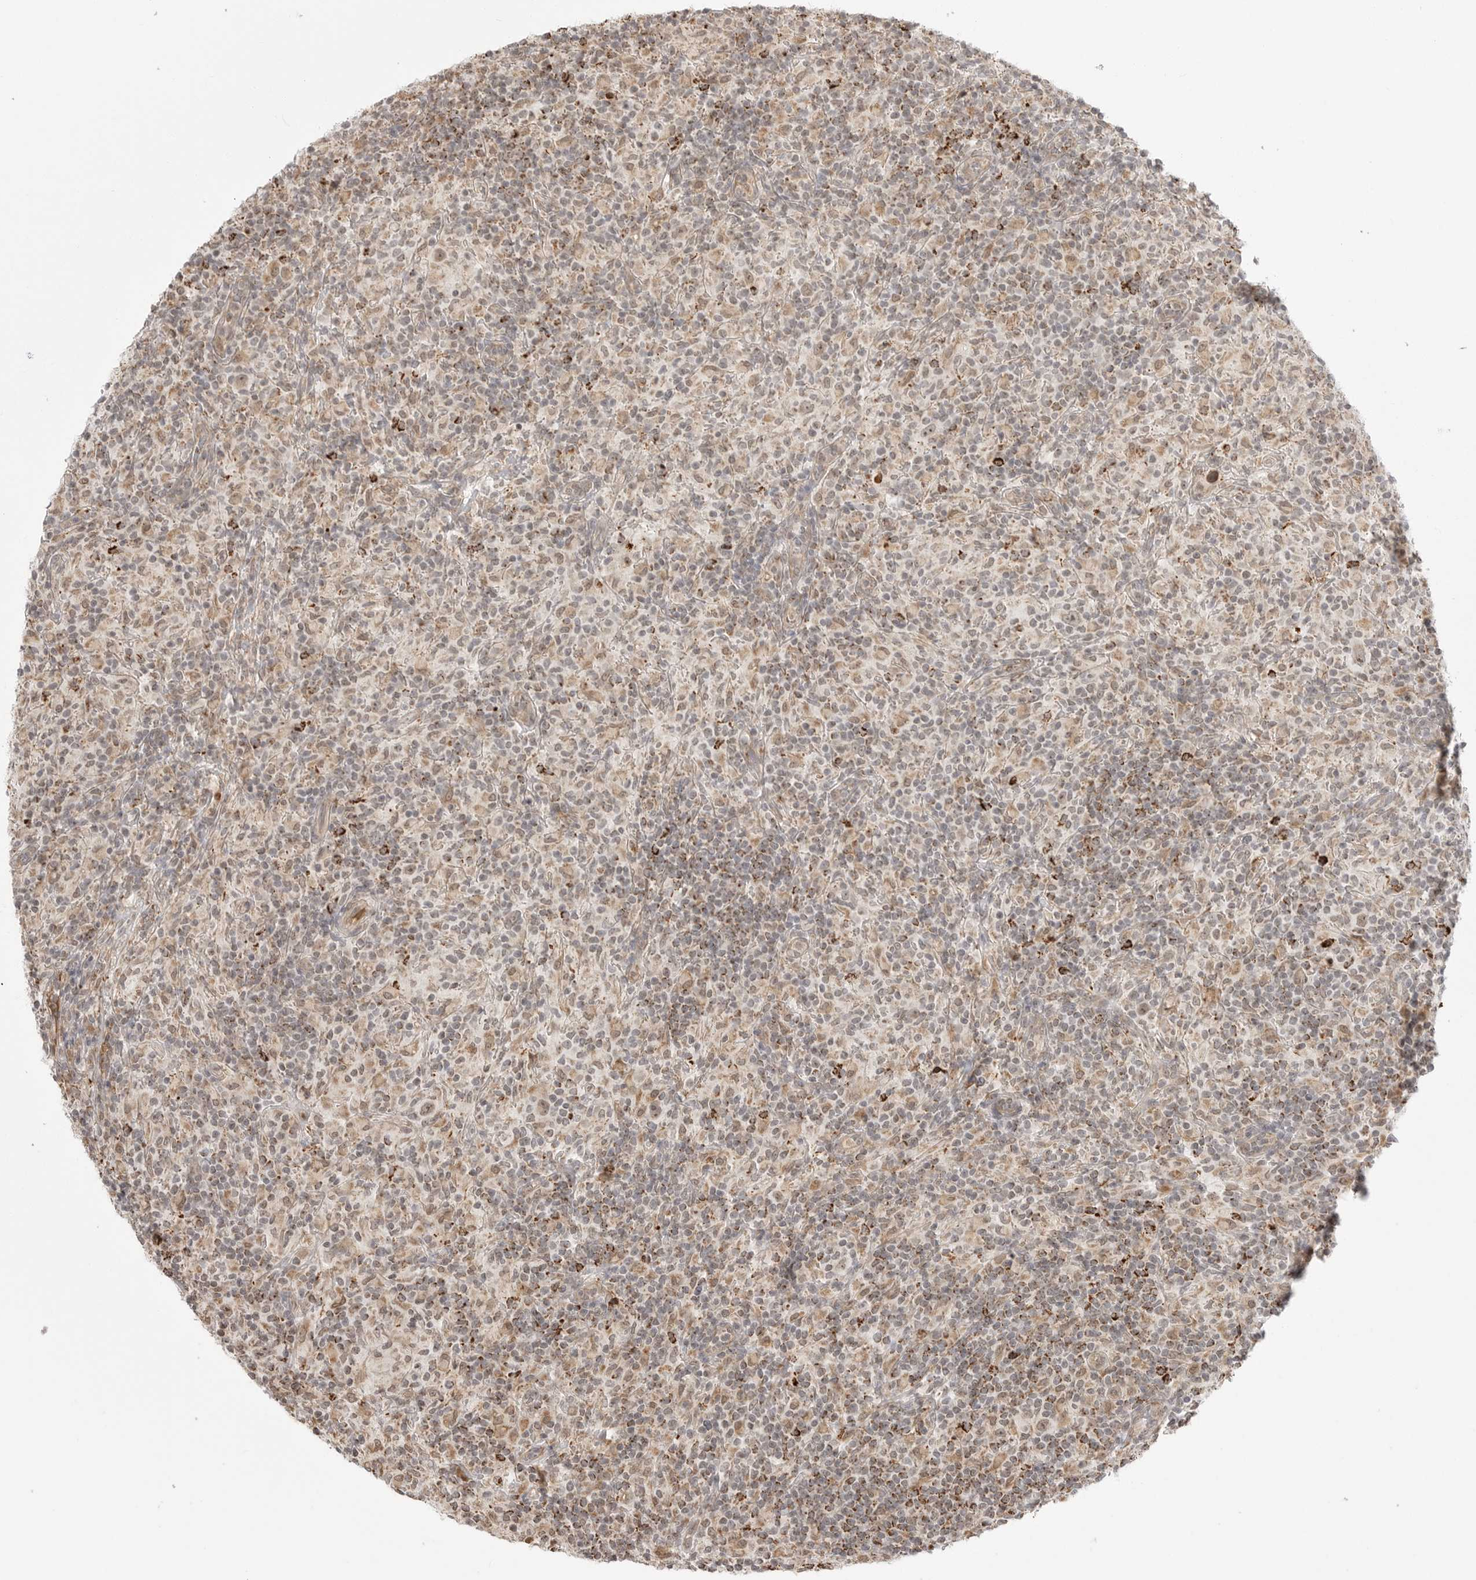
{"staining": {"intensity": "weak", "quantity": ">75%", "location": "nuclear"}, "tissue": "lymphoma", "cell_type": "Tumor cells", "image_type": "cancer", "snomed": [{"axis": "morphology", "description": "Hodgkin's disease, NOS"}, {"axis": "topography", "description": "Lymph node"}], "caption": "Immunohistochemistry (IHC) staining of Hodgkin's disease, which shows low levels of weak nuclear staining in about >75% of tumor cells indicating weak nuclear protein positivity. The staining was performed using DAB (3,3'-diaminobenzidine) (brown) for protein detection and nuclei were counterstained in hematoxylin (blue).", "gene": "KALRN", "patient": {"sex": "male", "age": 70}}